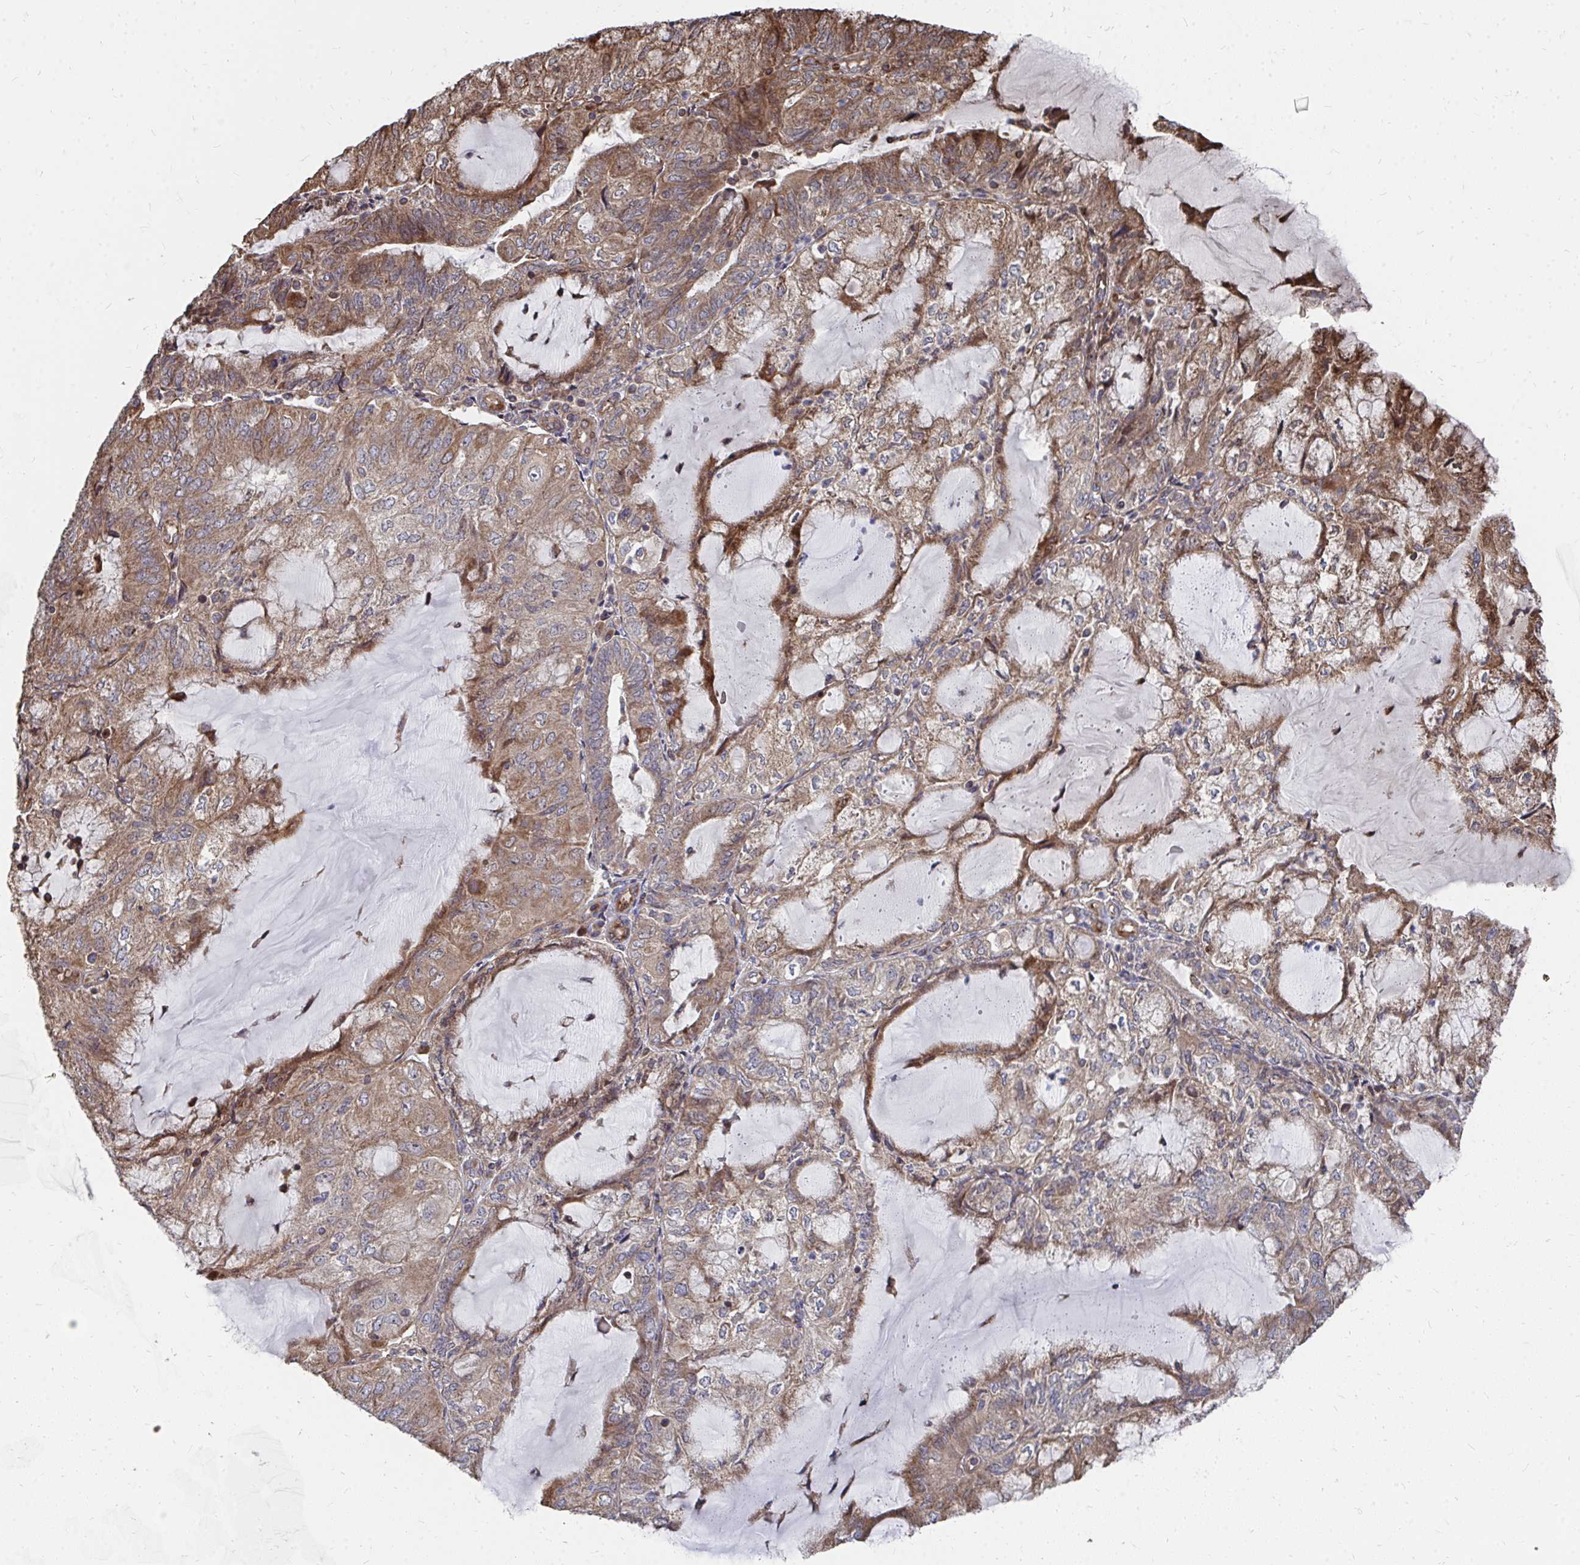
{"staining": {"intensity": "moderate", "quantity": "25%-75%", "location": "cytoplasmic/membranous"}, "tissue": "endometrial cancer", "cell_type": "Tumor cells", "image_type": "cancer", "snomed": [{"axis": "morphology", "description": "Adenocarcinoma, NOS"}, {"axis": "topography", "description": "Endometrium"}], "caption": "Moderate cytoplasmic/membranous staining is seen in approximately 25%-75% of tumor cells in endometrial cancer (adenocarcinoma).", "gene": "FAM89A", "patient": {"sex": "female", "age": 81}}